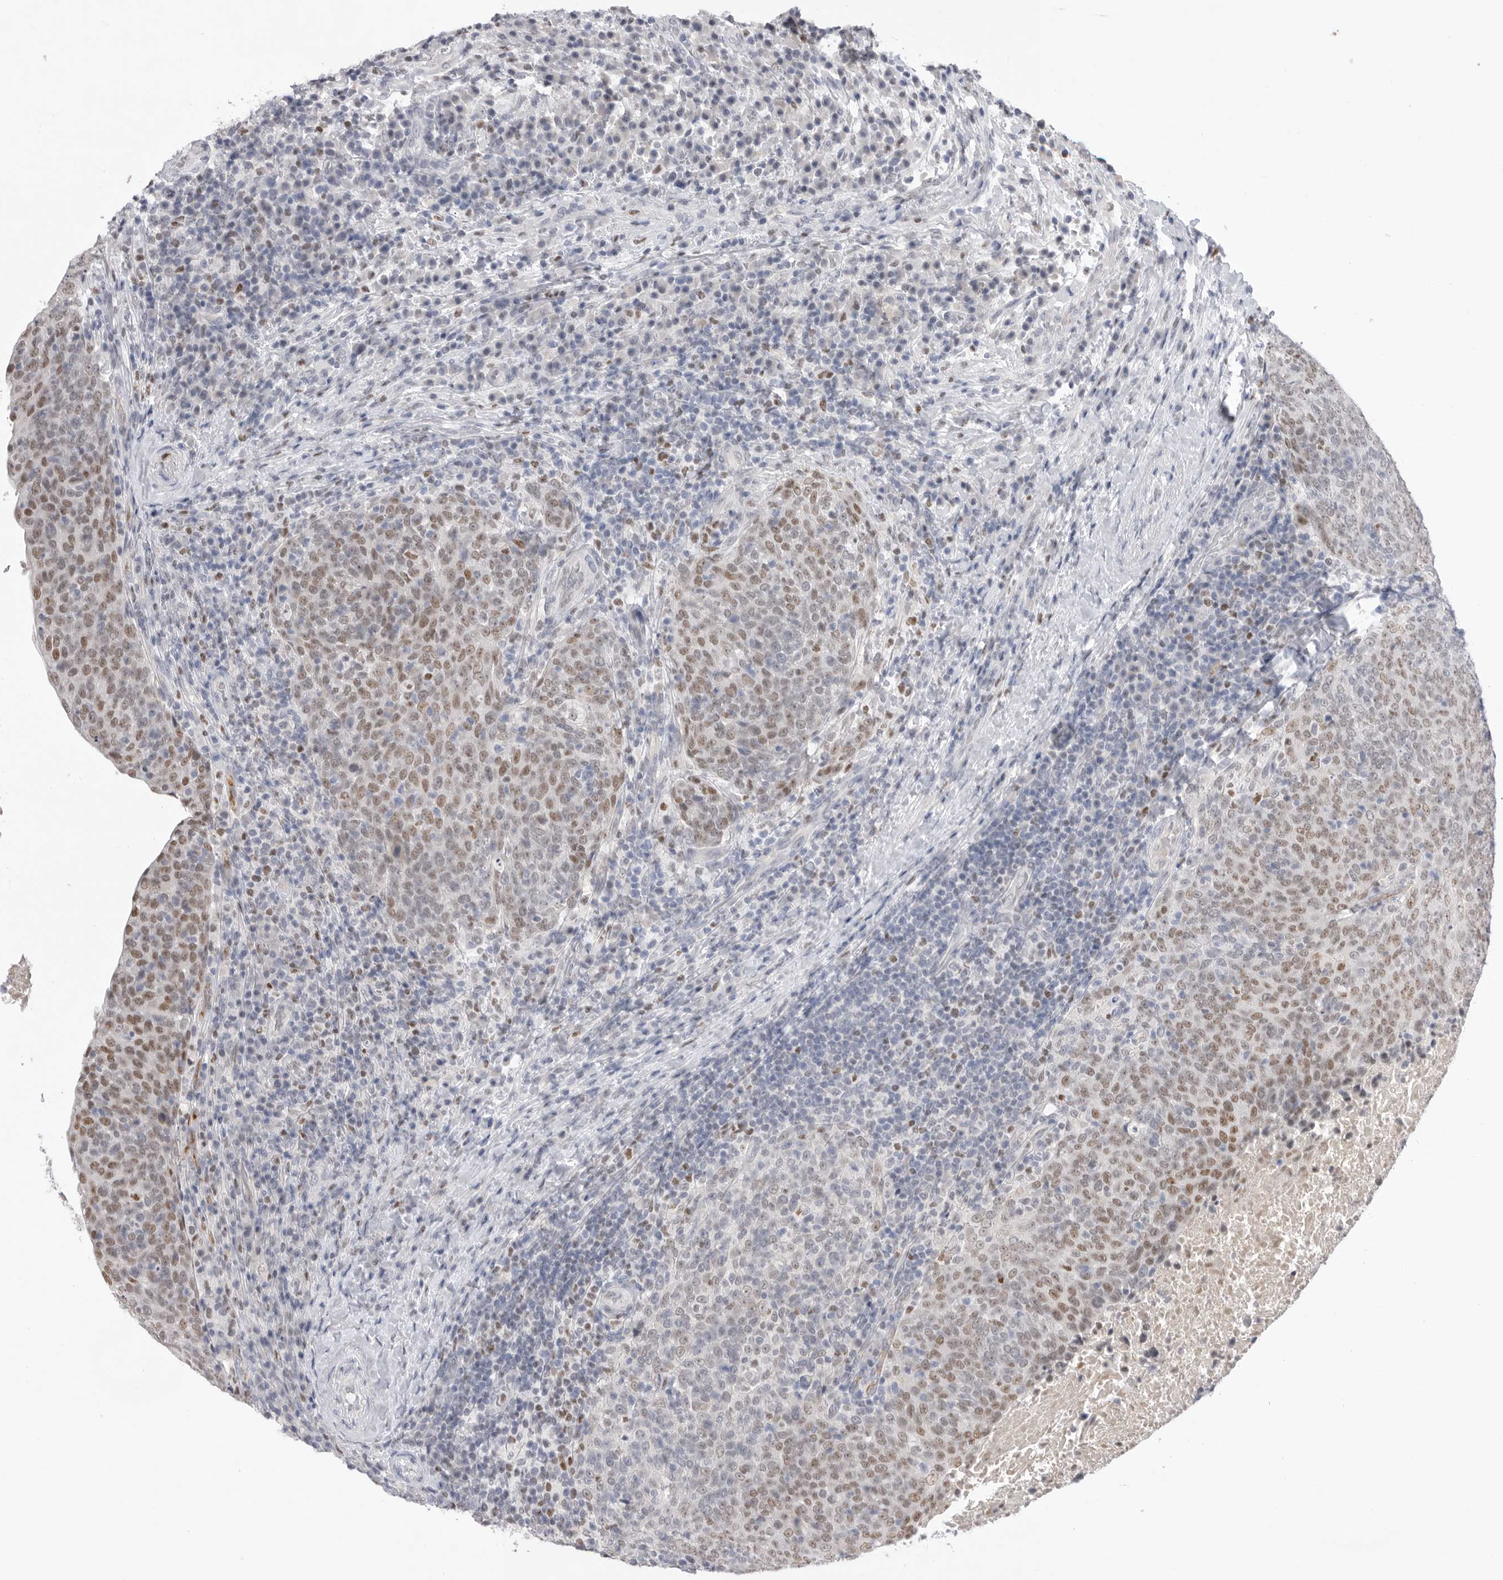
{"staining": {"intensity": "moderate", "quantity": ">75%", "location": "nuclear"}, "tissue": "head and neck cancer", "cell_type": "Tumor cells", "image_type": "cancer", "snomed": [{"axis": "morphology", "description": "Squamous cell carcinoma, NOS"}, {"axis": "morphology", "description": "Squamous cell carcinoma, metastatic, NOS"}, {"axis": "topography", "description": "Lymph node"}, {"axis": "topography", "description": "Head-Neck"}], "caption": "About >75% of tumor cells in head and neck cancer (metastatic squamous cell carcinoma) demonstrate moderate nuclear protein positivity as visualized by brown immunohistochemical staining.", "gene": "ZBTB7B", "patient": {"sex": "male", "age": 62}}